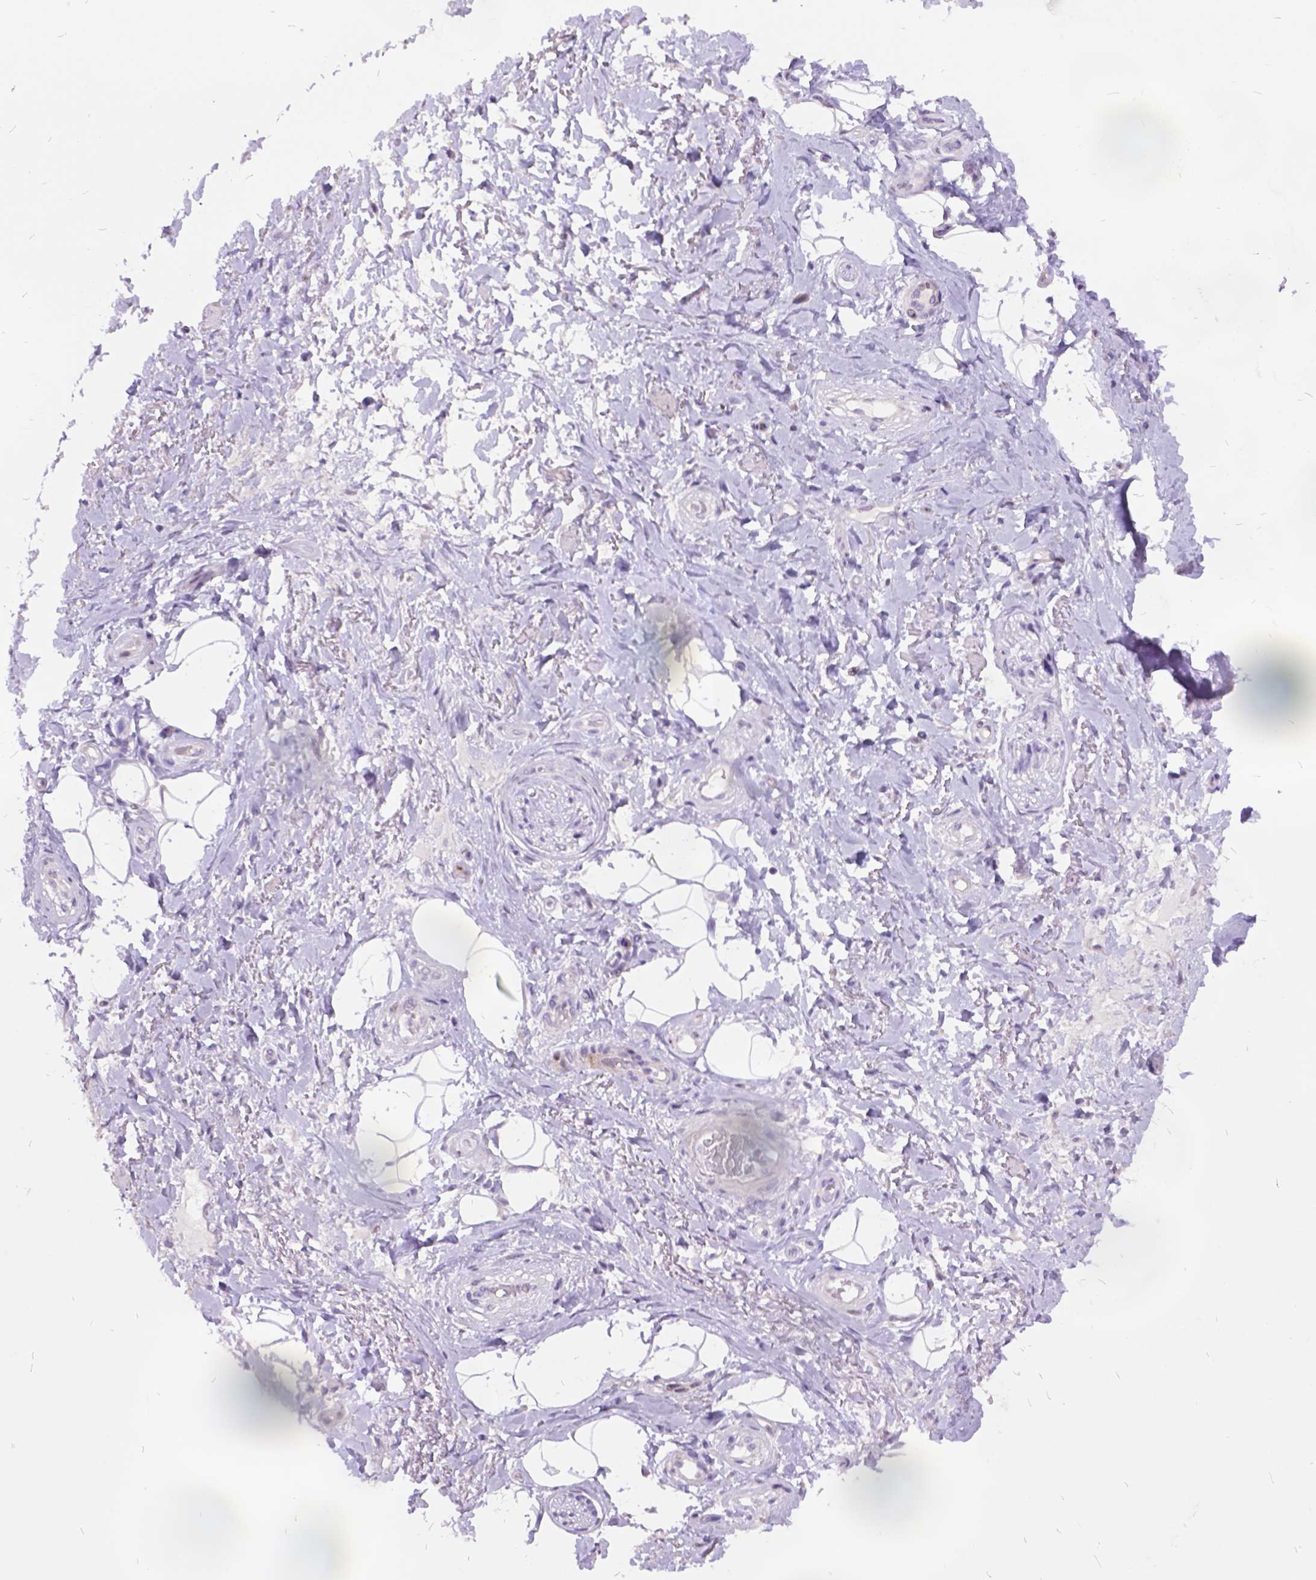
{"staining": {"intensity": "negative", "quantity": "none", "location": "none"}, "tissue": "adipose tissue", "cell_type": "Adipocytes", "image_type": "normal", "snomed": [{"axis": "morphology", "description": "Normal tissue, NOS"}, {"axis": "topography", "description": "Anal"}, {"axis": "topography", "description": "Peripheral nerve tissue"}], "caption": "Image shows no protein expression in adipocytes of unremarkable adipose tissue.", "gene": "ITGB6", "patient": {"sex": "male", "age": 53}}